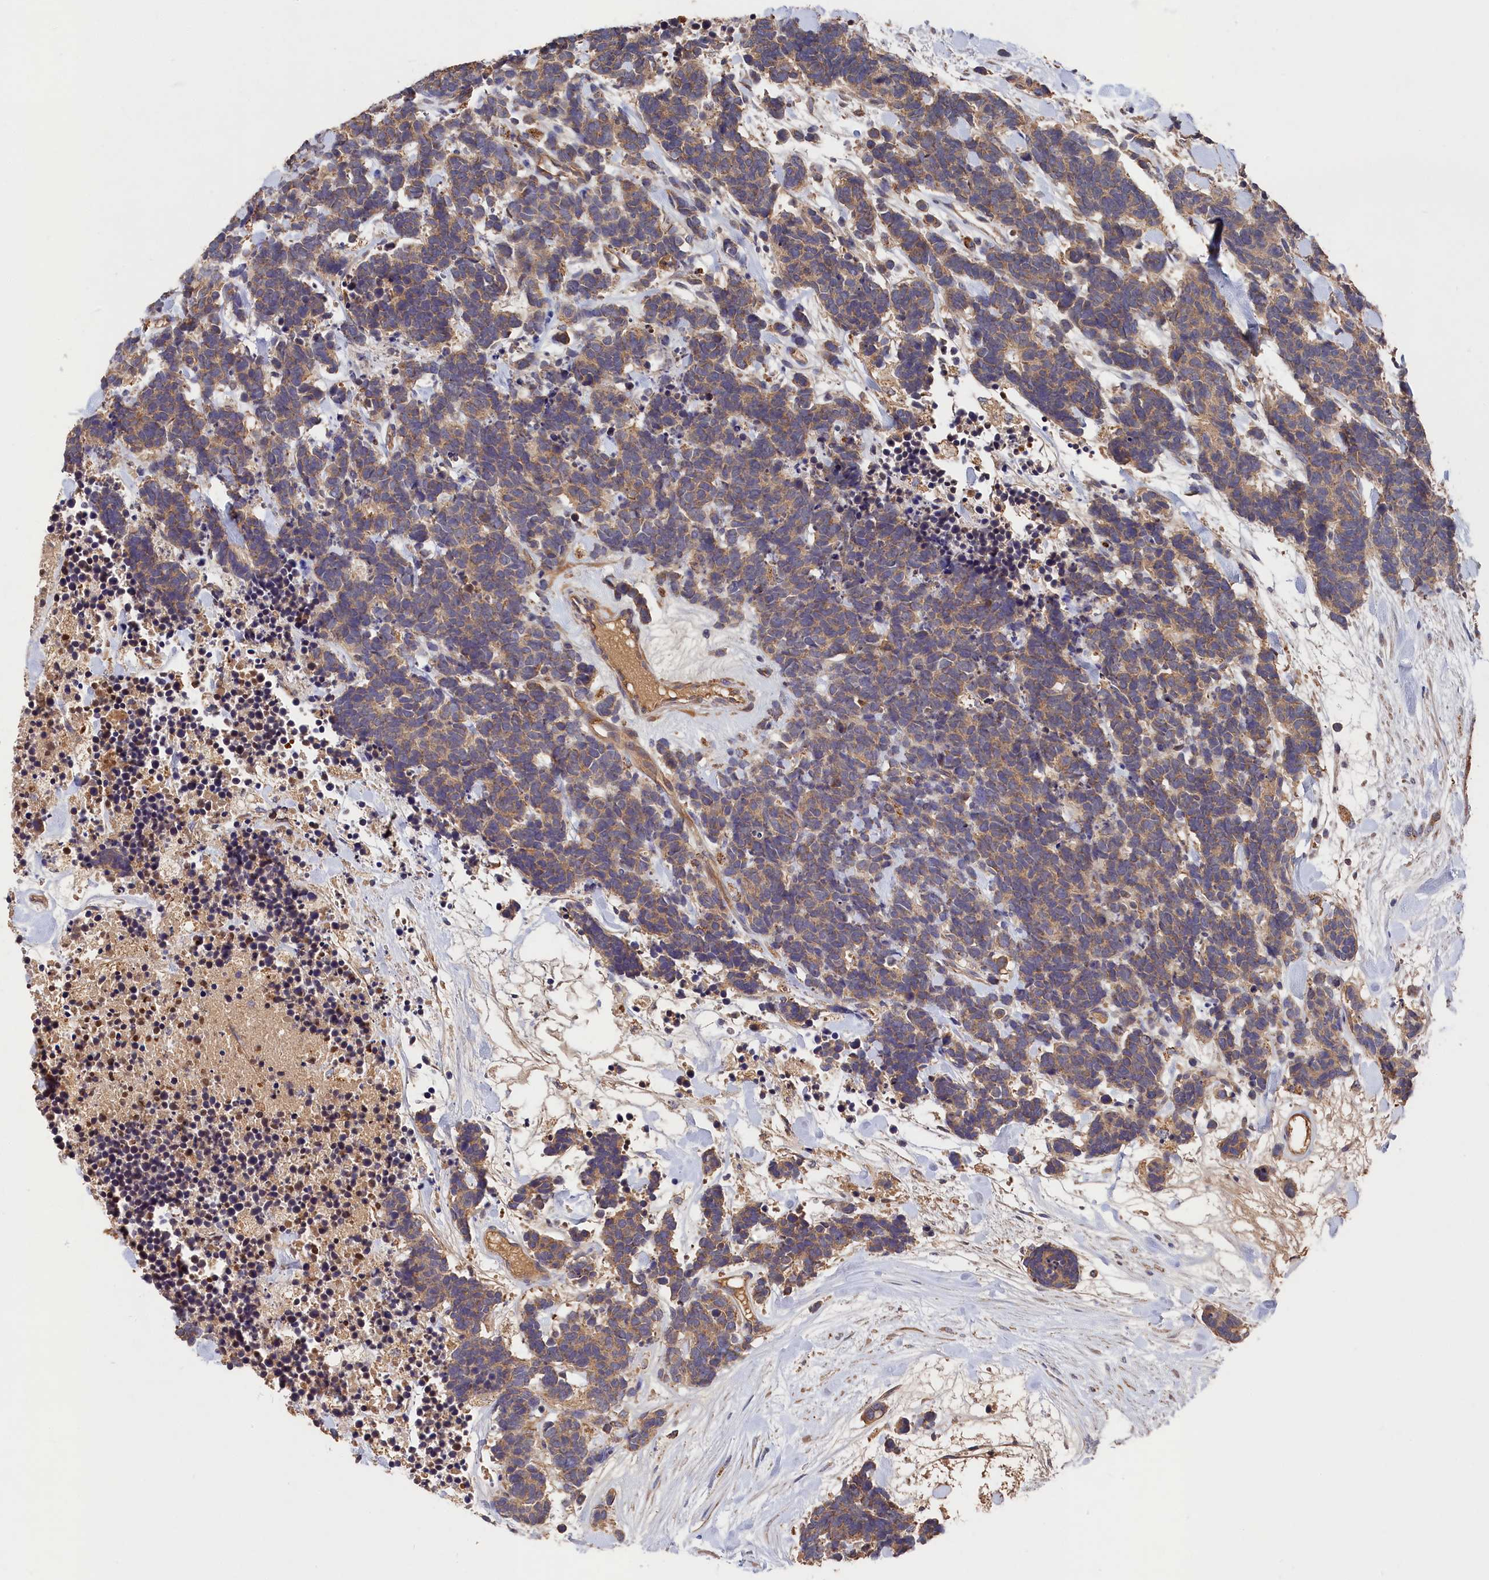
{"staining": {"intensity": "weak", "quantity": ">75%", "location": "cytoplasmic/membranous"}, "tissue": "carcinoid", "cell_type": "Tumor cells", "image_type": "cancer", "snomed": [{"axis": "morphology", "description": "Carcinoma, NOS"}, {"axis": "morphology", "description": "Carcinoid, malignant, NOS"}, {"axis": "topography", "description": "Prostate"}], "caption": "An immunohistochemistry photomicrograph of tumor tissue is shown. Protein staining in brown shows weak cytoplasmic/membranous positivity in carcinoma within tumor cells. (Stains: DAB in brown, nuclei in blue, Microscopy: brightfield microscopy at high magnification).", "gene": "DHRS11", "patient": {"sex": "male", "age": 57}}